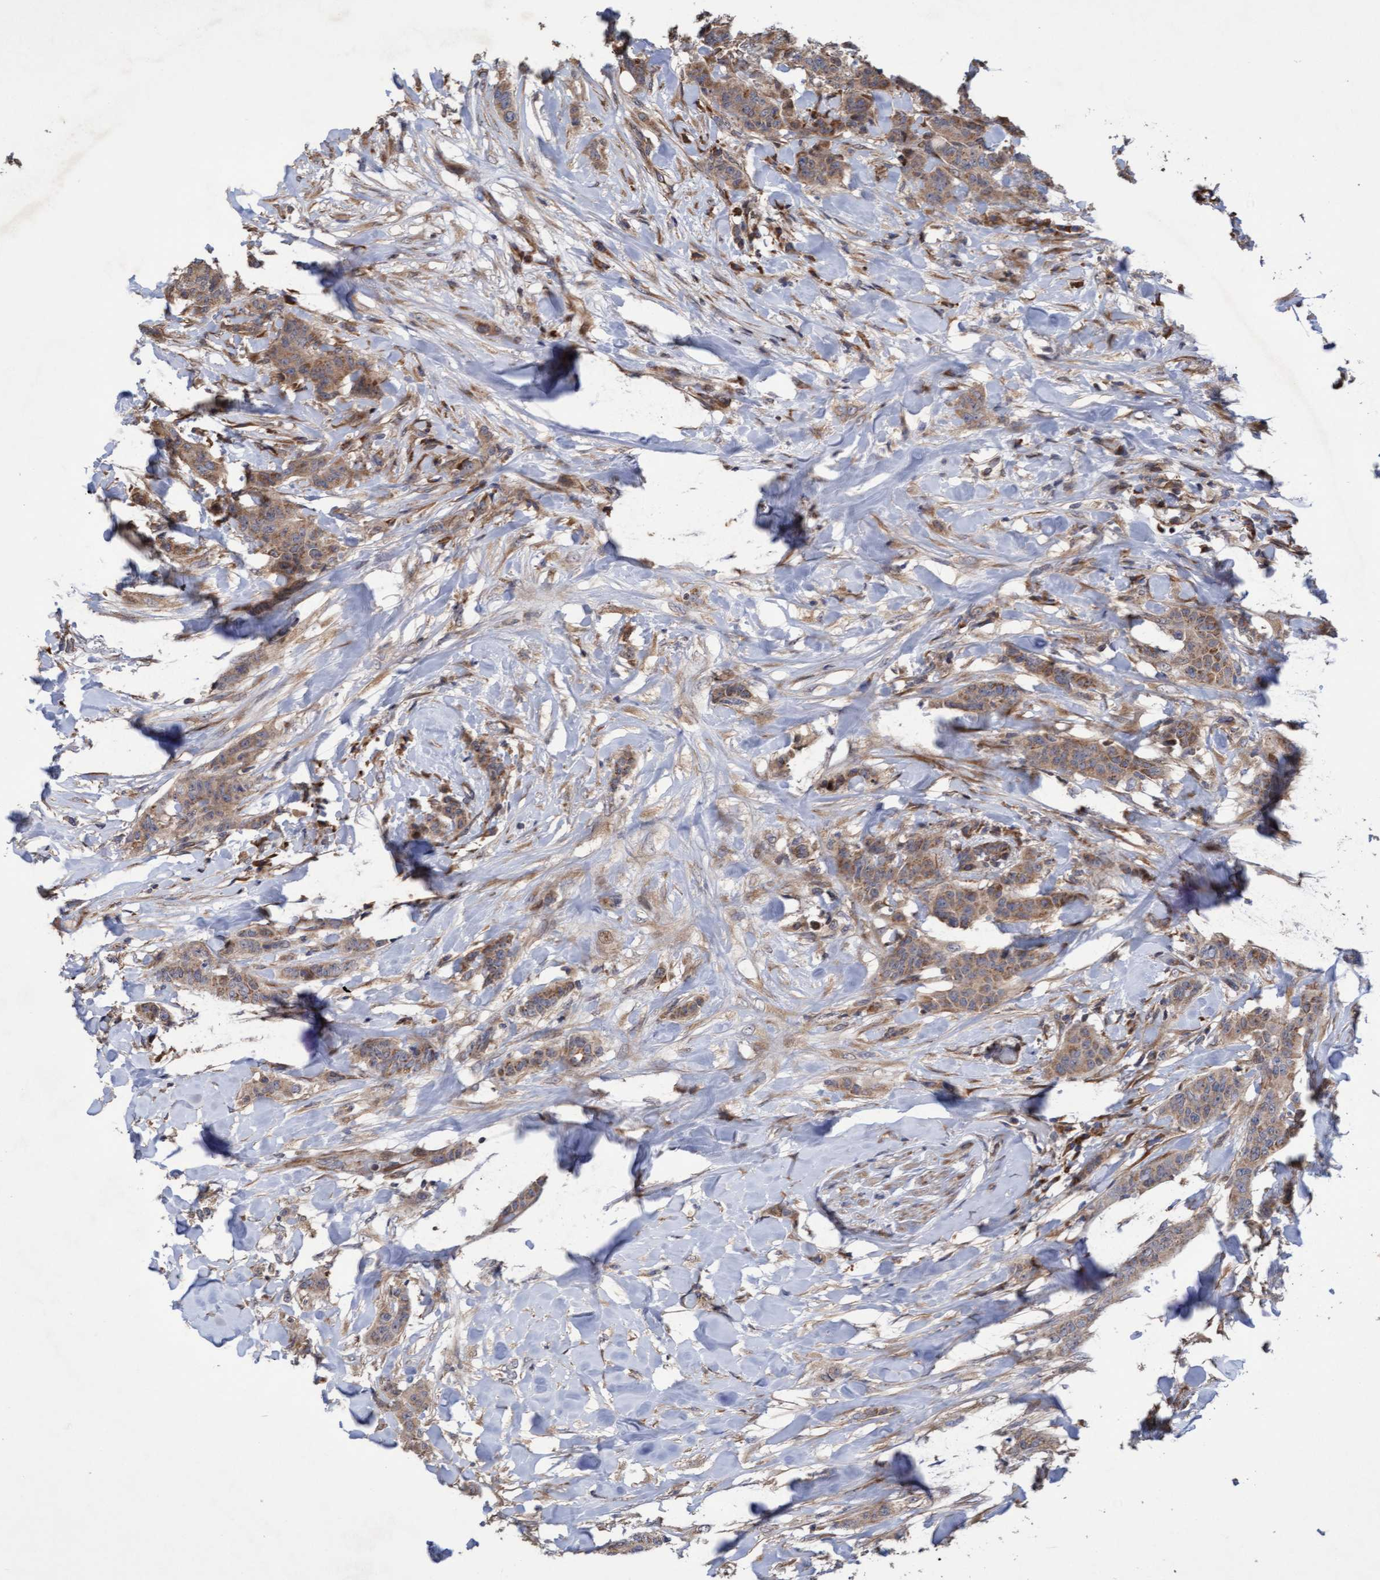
{"staining": {"intensity": "moderate", "quantity": ">75%", "location": "cytoplasmic/membranous"}, "tissue": "breast cancer", "cell_type": "Tumor cells", "image_type": "cancer", "snomed": [{"axis": "morphology", "description": "Normal tissue, NOS"}, {"axis": "morphology", "description": "Duct carcinoma"}, {"axis": "topography", "description": "Breast"}], "caption": "Breast cancer (invasive ductal carcinoma) stained with a protein marker reveals moderate staining in tumor cells.", "gene": "ELP5", "patient": {"sex": "female", "age": 40}}